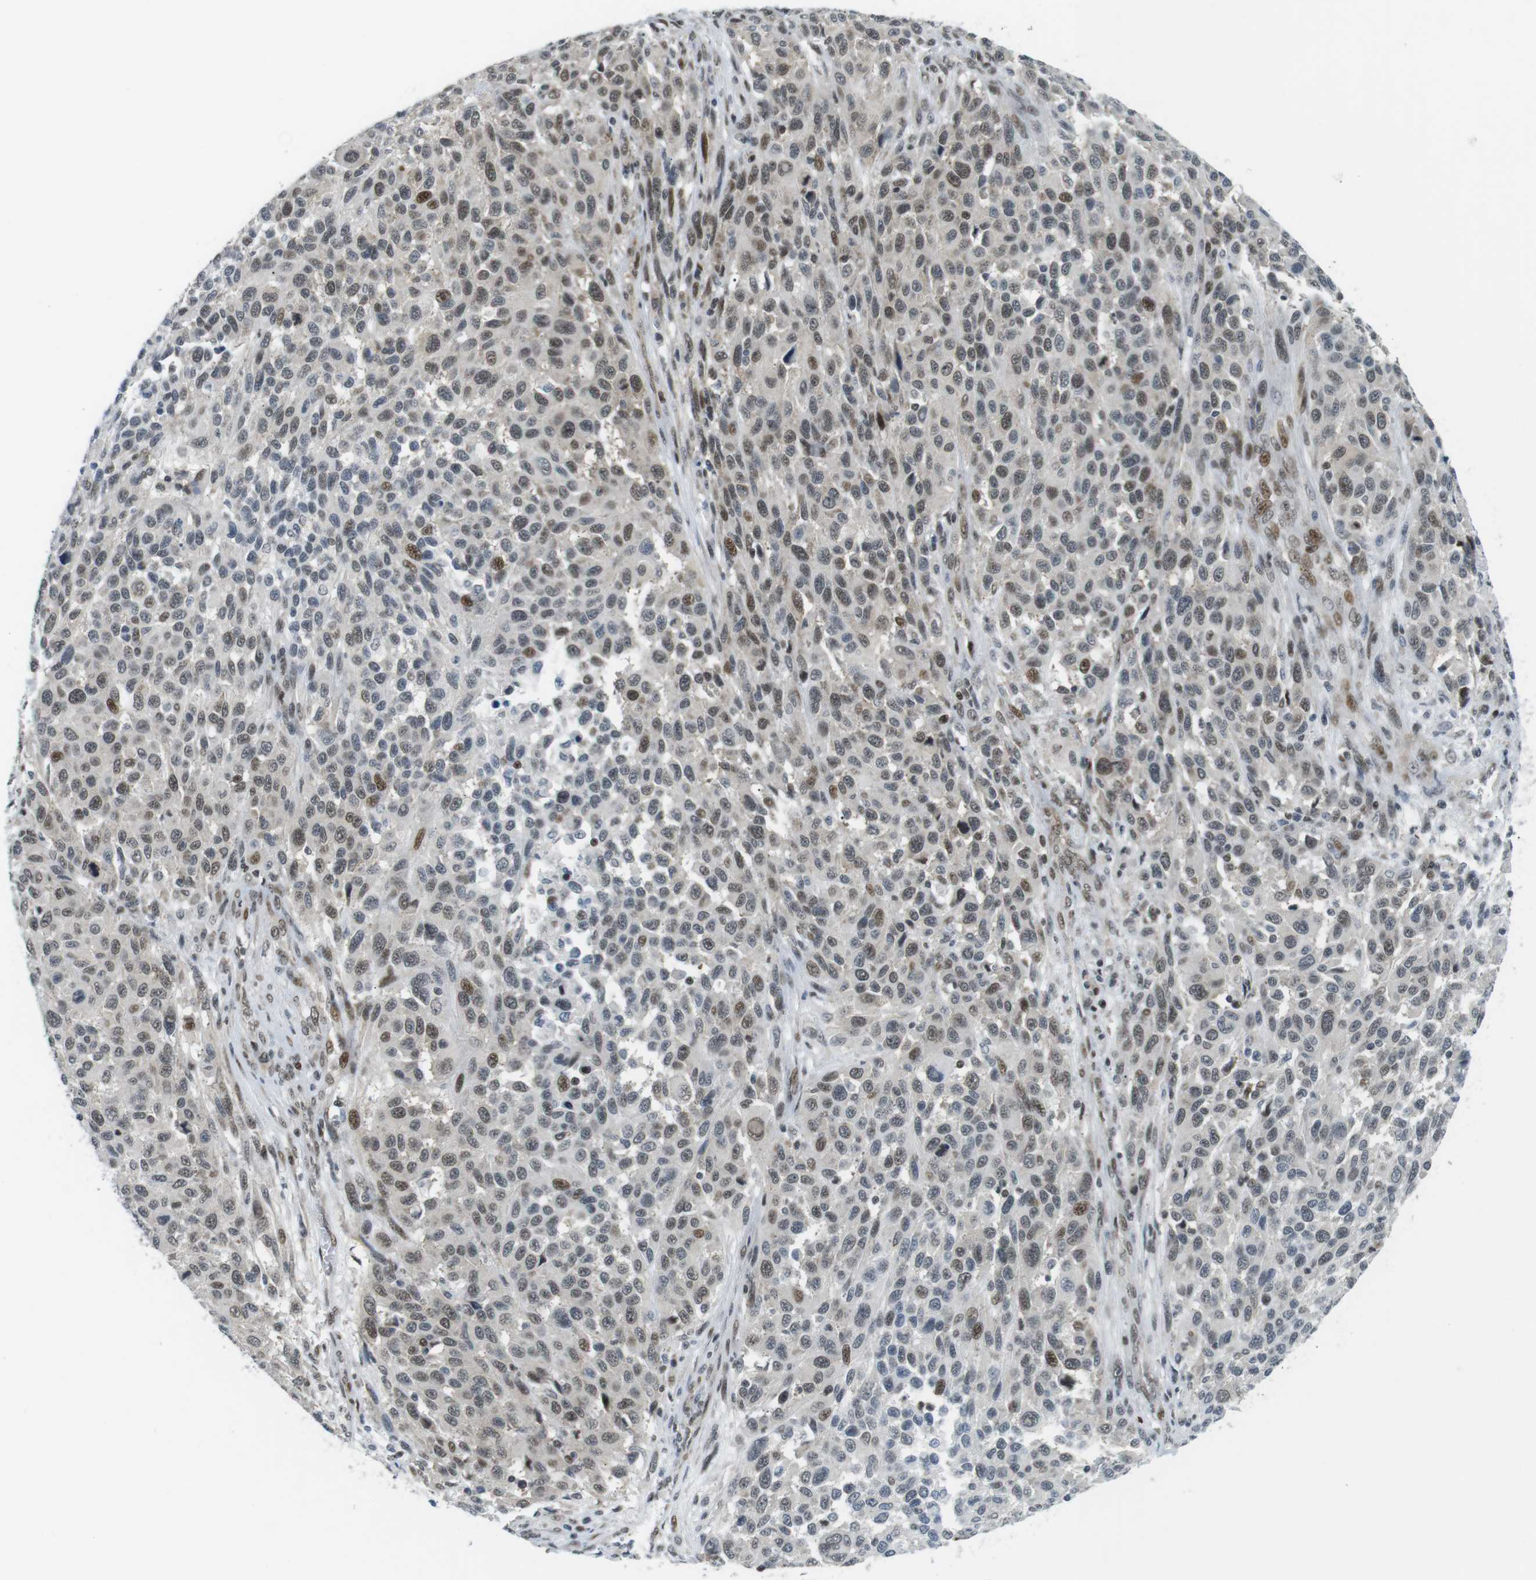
{"staining": {"intensity": "moderate", "quantity": "25%-75%", "location": "nuclear"}, "tissue": "melanoma", "cell_type": "Tumor cells", "image_type": "cancer", "snomed": [{"axis": "morphology", "description": "Malignant melanoma, Metastatic site"}, {"axis": "topography", "description": "Lymph node"}], "caption": "Immunohistochemical staining of malignant melanoma (metastatic site) displays moderate nuclear protein positivity in about 25%-75% of tumor cells.", "gene": "CDC27", "patient": {"sex": "male", "age": 61}}